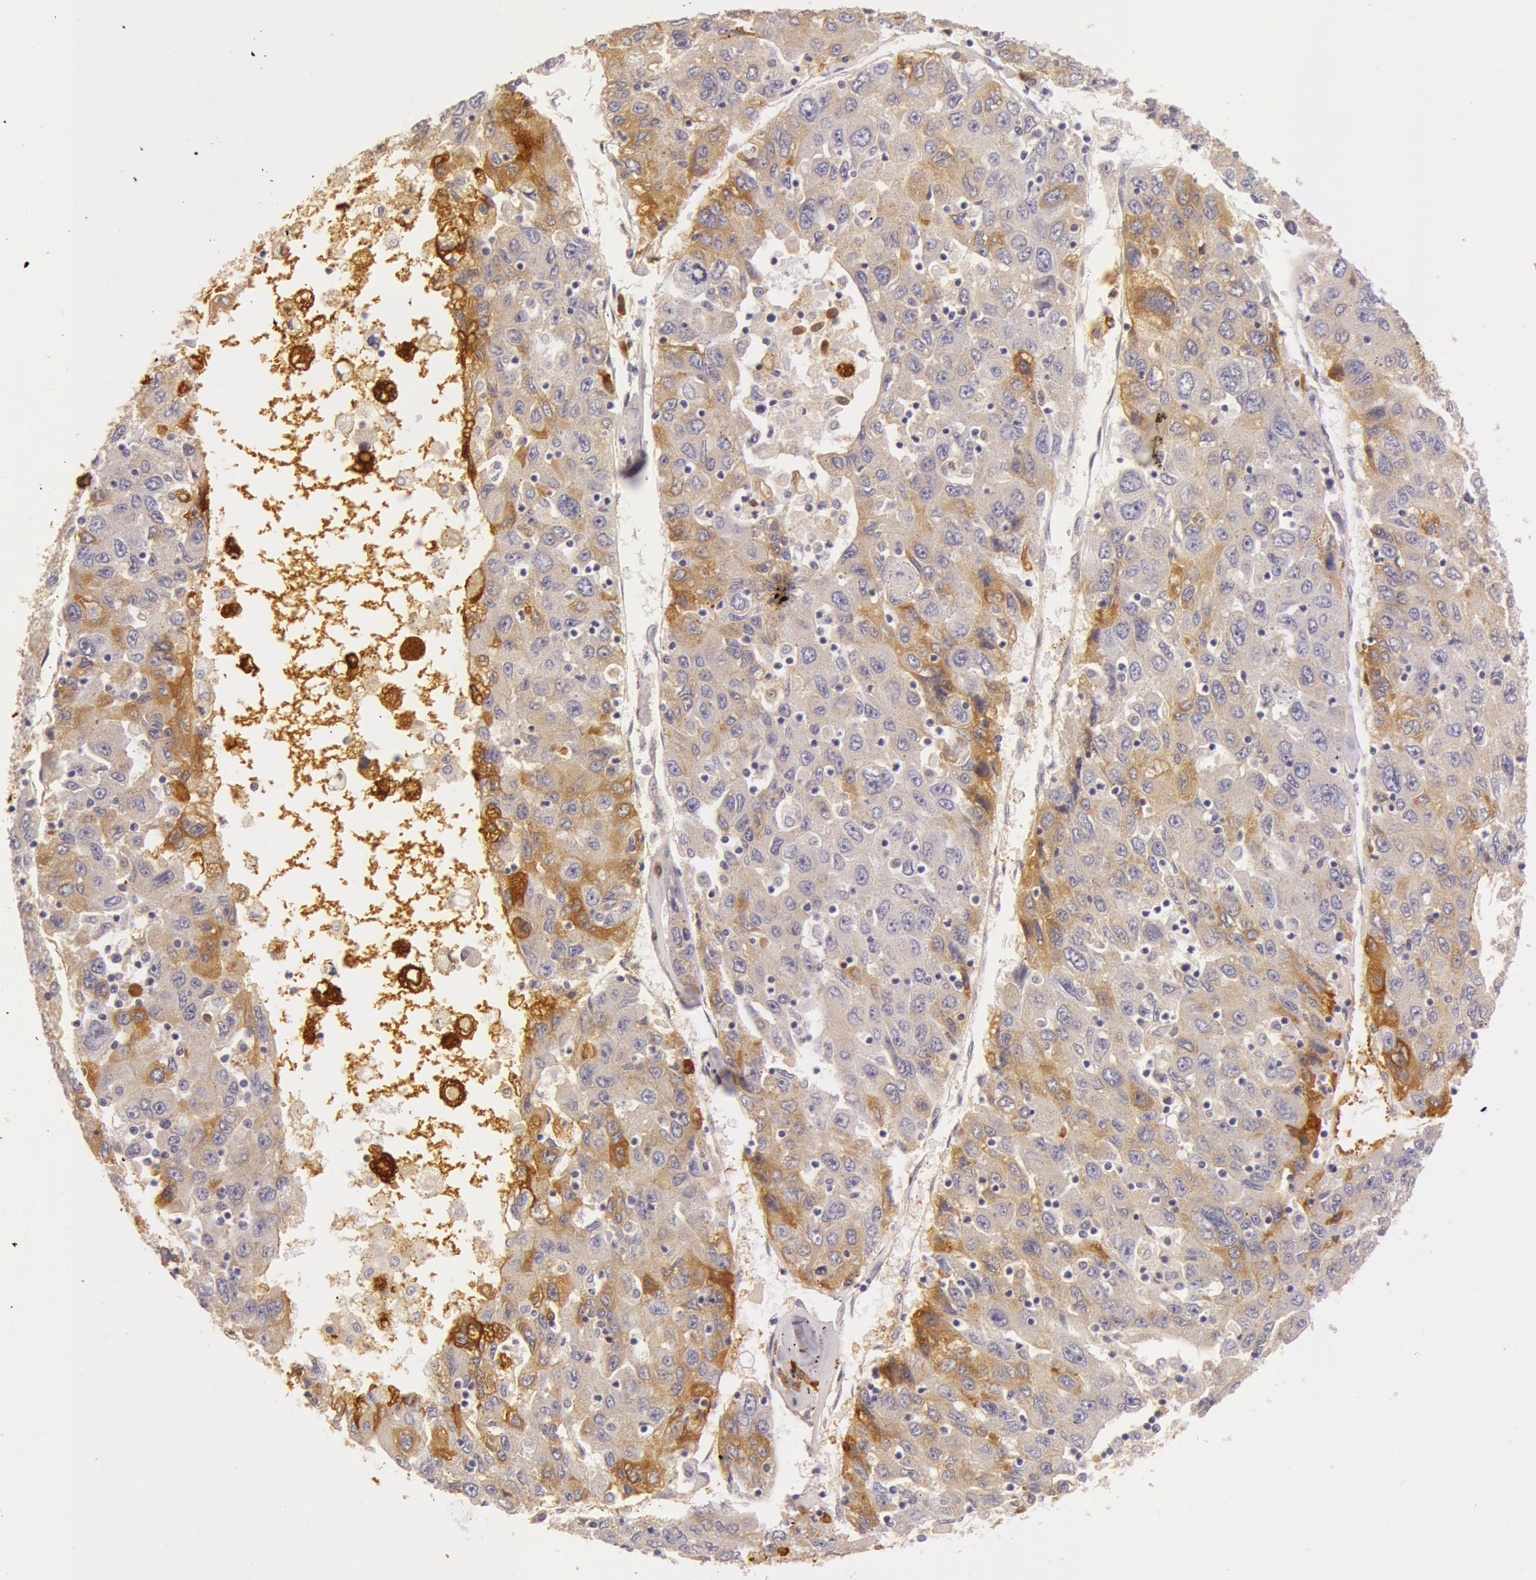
{"staining": {"intensity": "moderate", "quantity": "25%-75%", "location": "cytoplasmic/membranous"}, "tissue": "liver cancer", "cell_type": "Tumor cells", "image_type": "cancer", "snomed": [{"axis": "morphology", "description": "Carcinoma, Hepatocellular, NOS"}, {"axis": "topography", "description": "Liver"}], "caption": "This micrograph reveals IHC staining of hepatocellular carcinoma (liver), with medium moderate cytoplasmic/membranous positivity in about 25%-75% of tumor cells.", "gene": "C4BPA", "patient": {"sex": "male", "age": 49}}